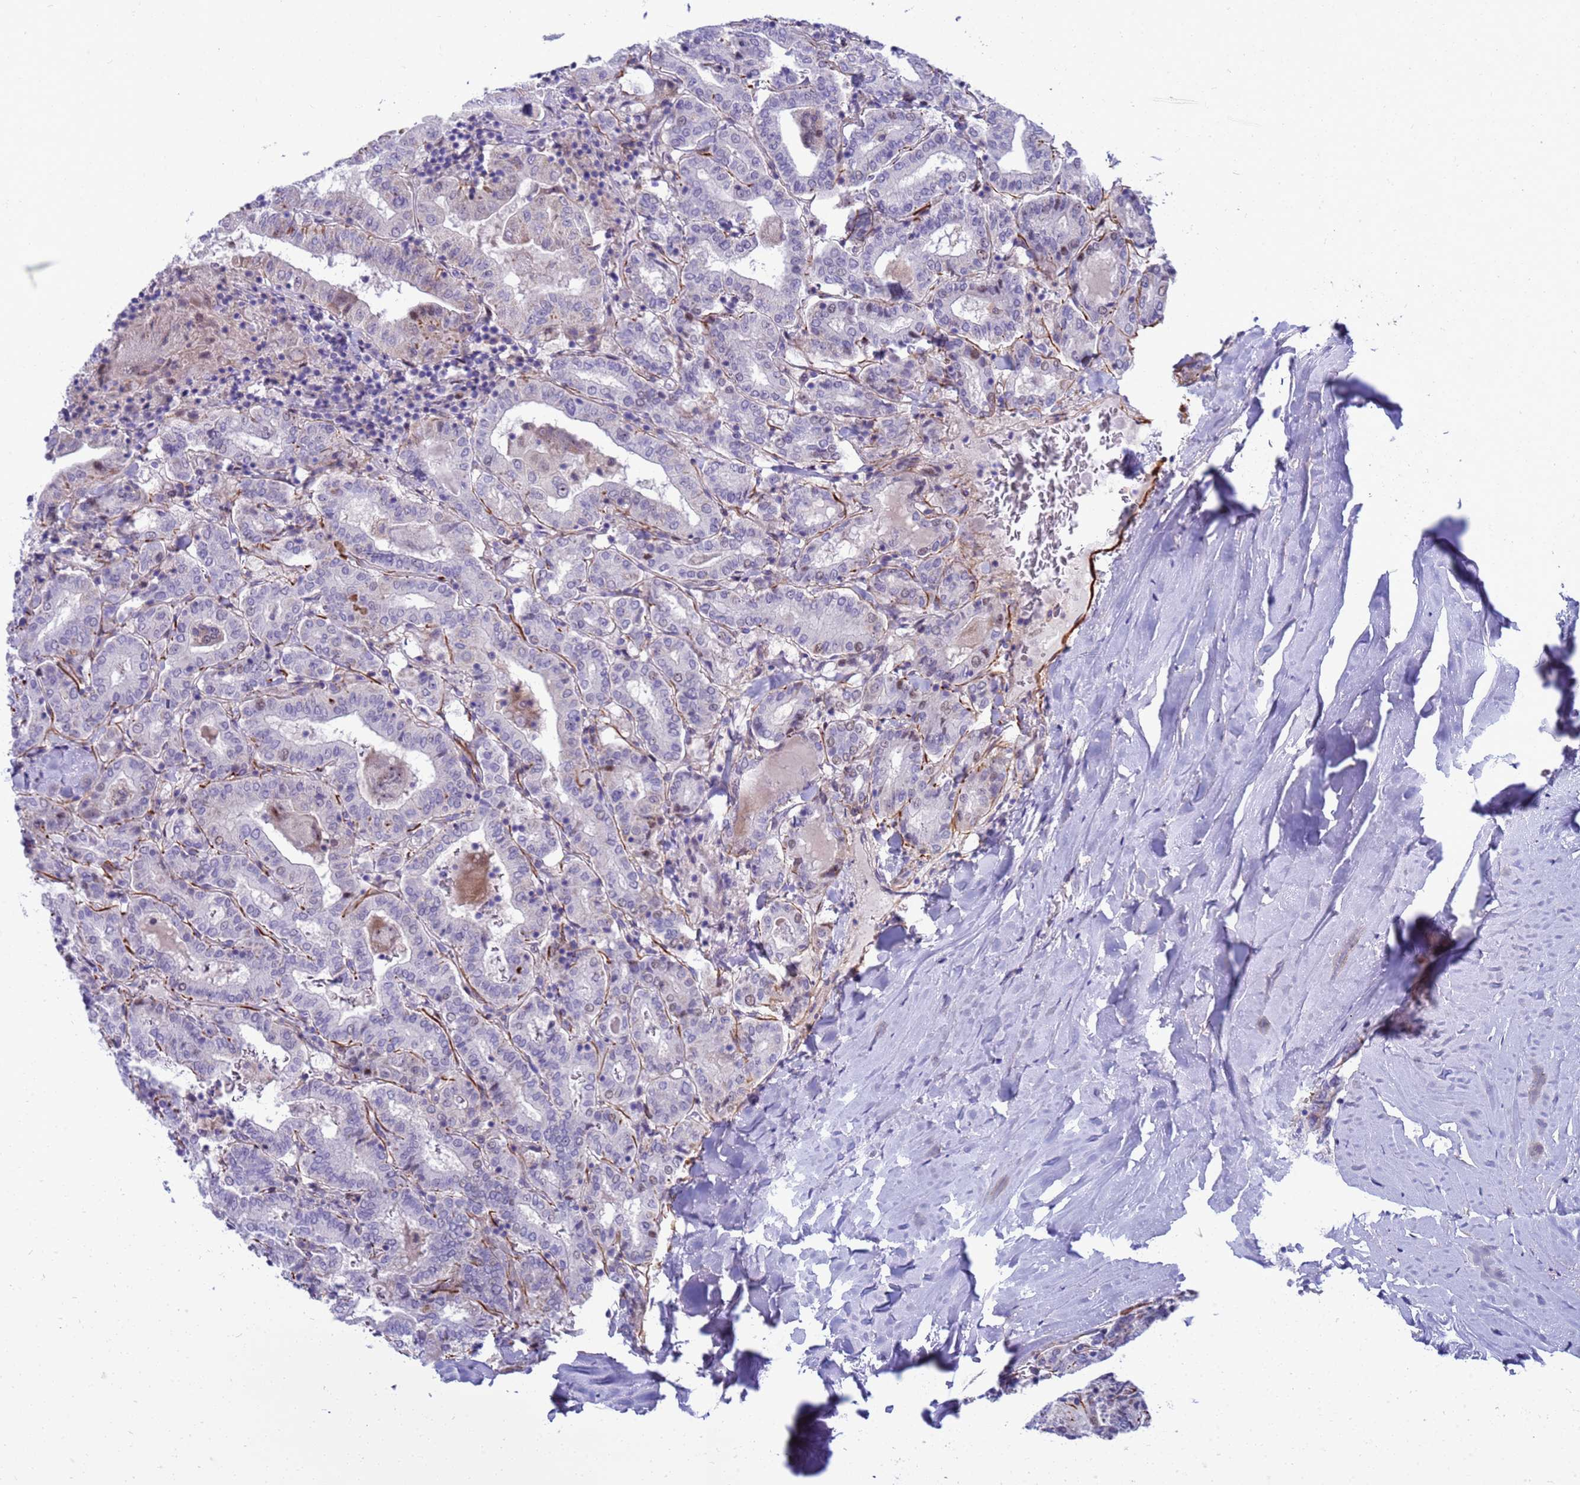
{"staining": {"intensity": "negative", "quantity": "none", "location": "none"}, "tissue": "thyroid cancer", "cell_type": "Tumor cells", "image_type": "cancer", "snomed": [{"axis": "morphology", "description": "Papillary adenocarcinoma, NOS"}, {"axis": "topography", "description": "Thyroid gland"}], "caption": "IHC of papillary adenocarcinoma (thyroid) reveals no staining in tumor cells.", "gene": "LRATD1", "patient": {"sex": "female", "age": 72}}